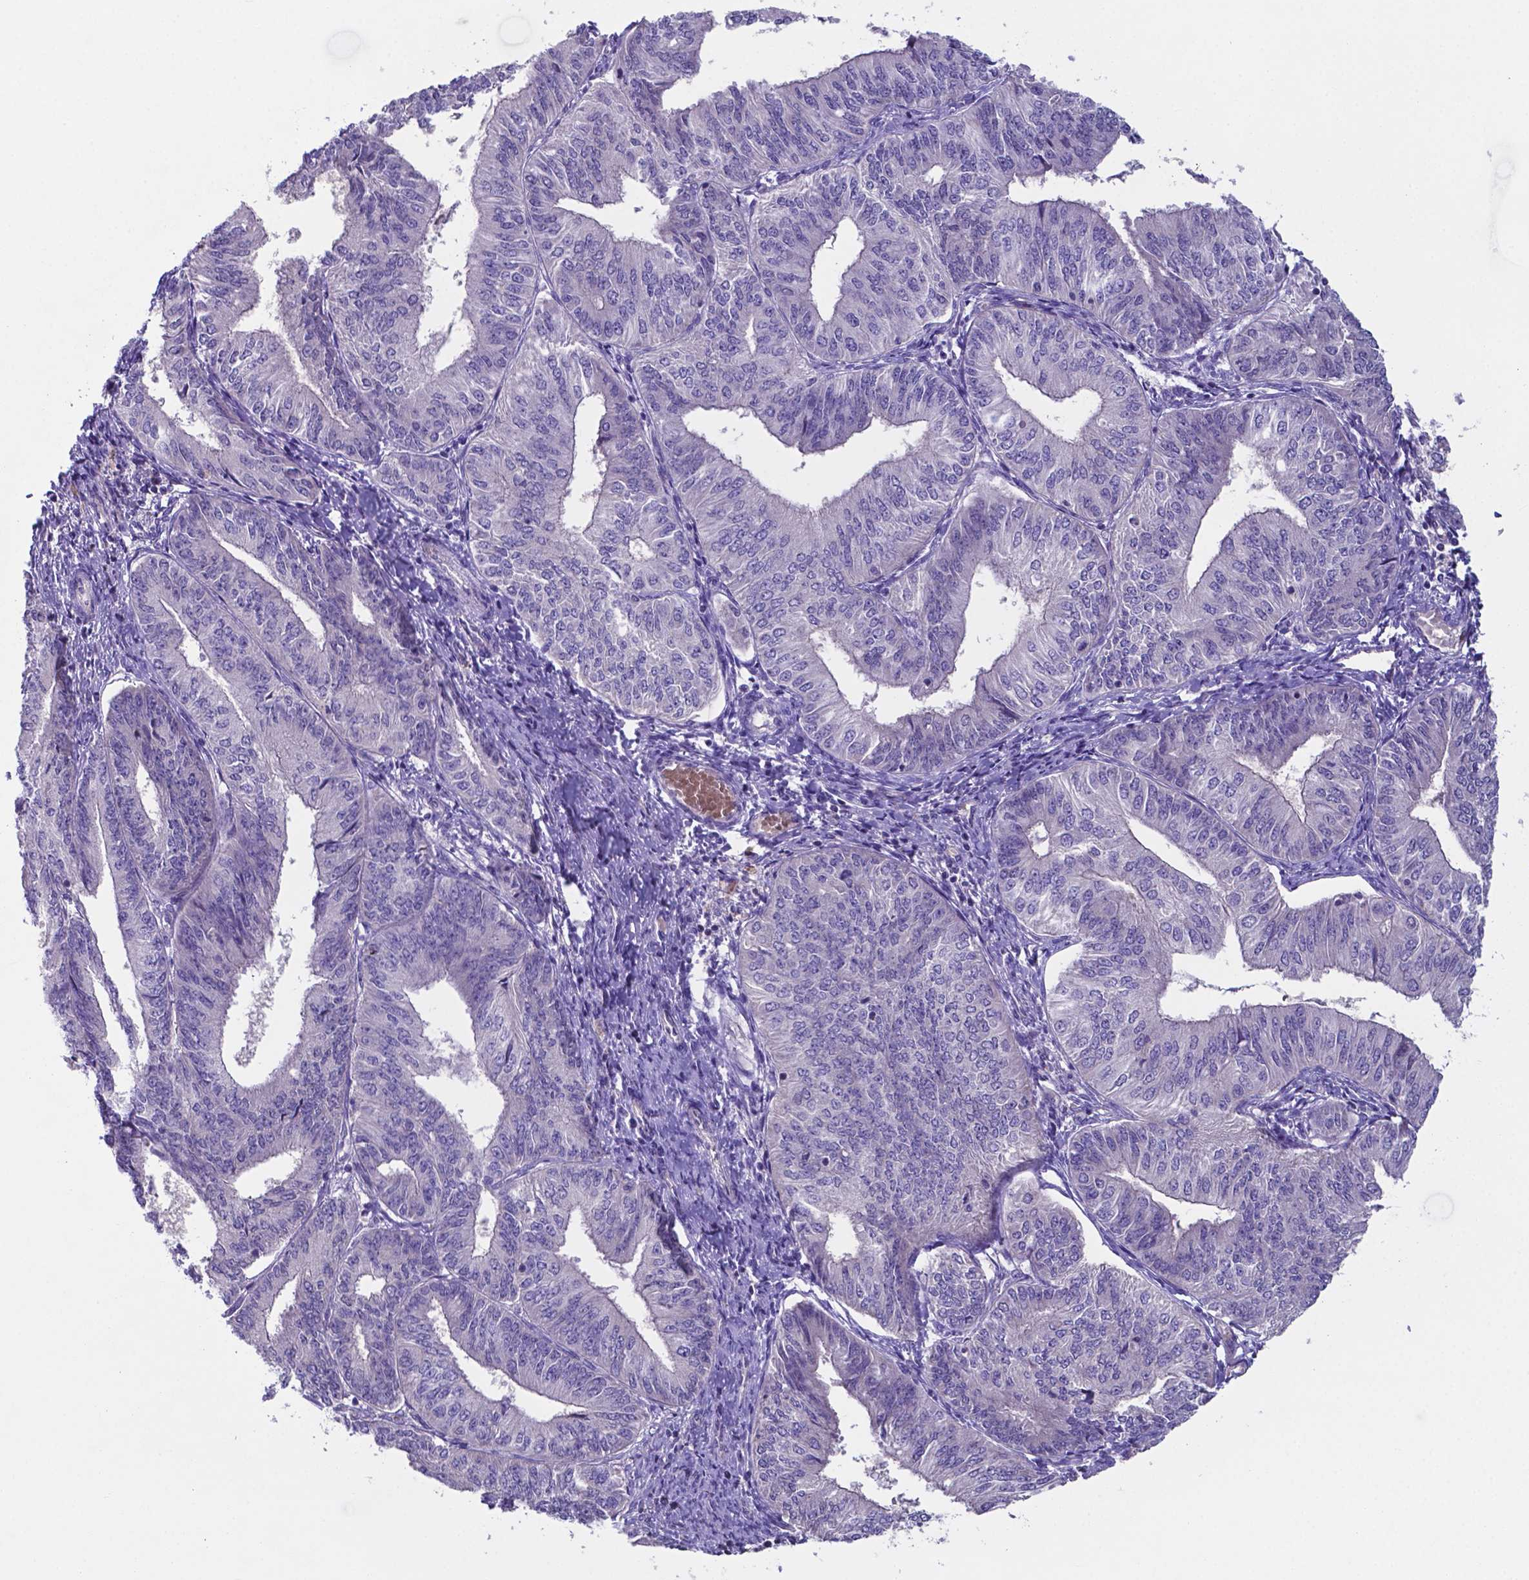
{"staining": {"intensity": "negative", "quantity": "none", "location": "none"}, "tissue": "endometrial cancer", "cell_type": "Tumor cells", "image_type": "cancer", "snomed": [{"axis": "morphology", "description": "Adenocarcinoma, NOS"}, {"axis": "topography", "description": "Endometrium"}], "caption": "Immunohistochemistry histopathology image of neoplastic tissue: endometrial cancer stained with DAB shows no significant protein staining in tumor cells.", "gene": "TYRO3", "patient": {"sex": "female", "age": 58}}